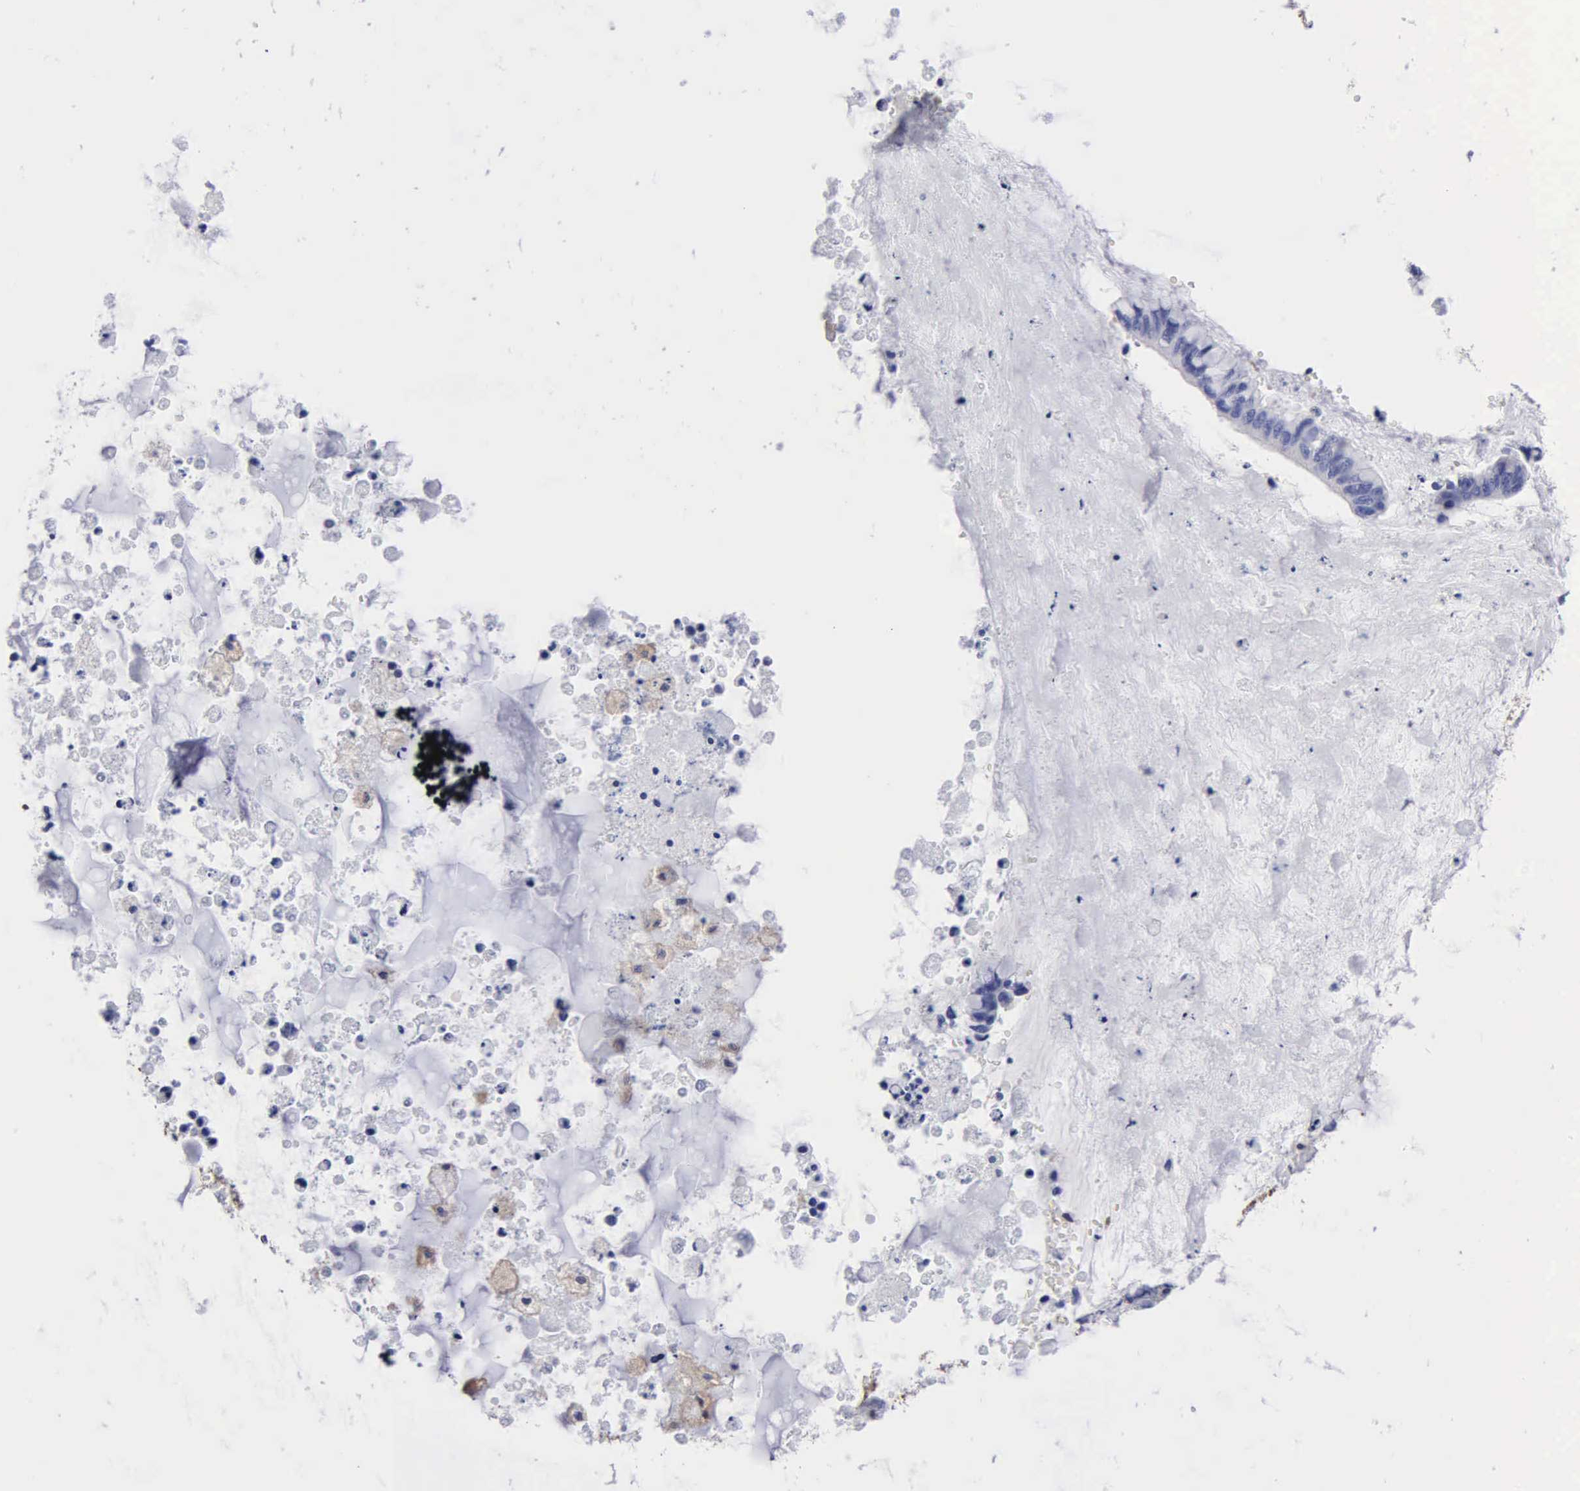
{"staining": {"intensity": "weak", "quantity": "25%-75%", "location": "cytoplasmic/membranous"}, "tissue": "ovarian cancer", "cell_type": "Tumor cells", "image_type": "cancer", "snomed": [{"axis": "morphology", "description": "Cystadenocarcinoma, mucinous, NOS"}, {"axis": "topography", "description": "Ovary"}], "caption": "Human ovarian mucinous cystadenocarcinoma stained for a protein (brown) shows weak cytoplasmic/membranous positive staining in approximately 25%-75% of tumor cells.", "gene": "G6PD", "patient": {"sex": "female", "age": 36}}